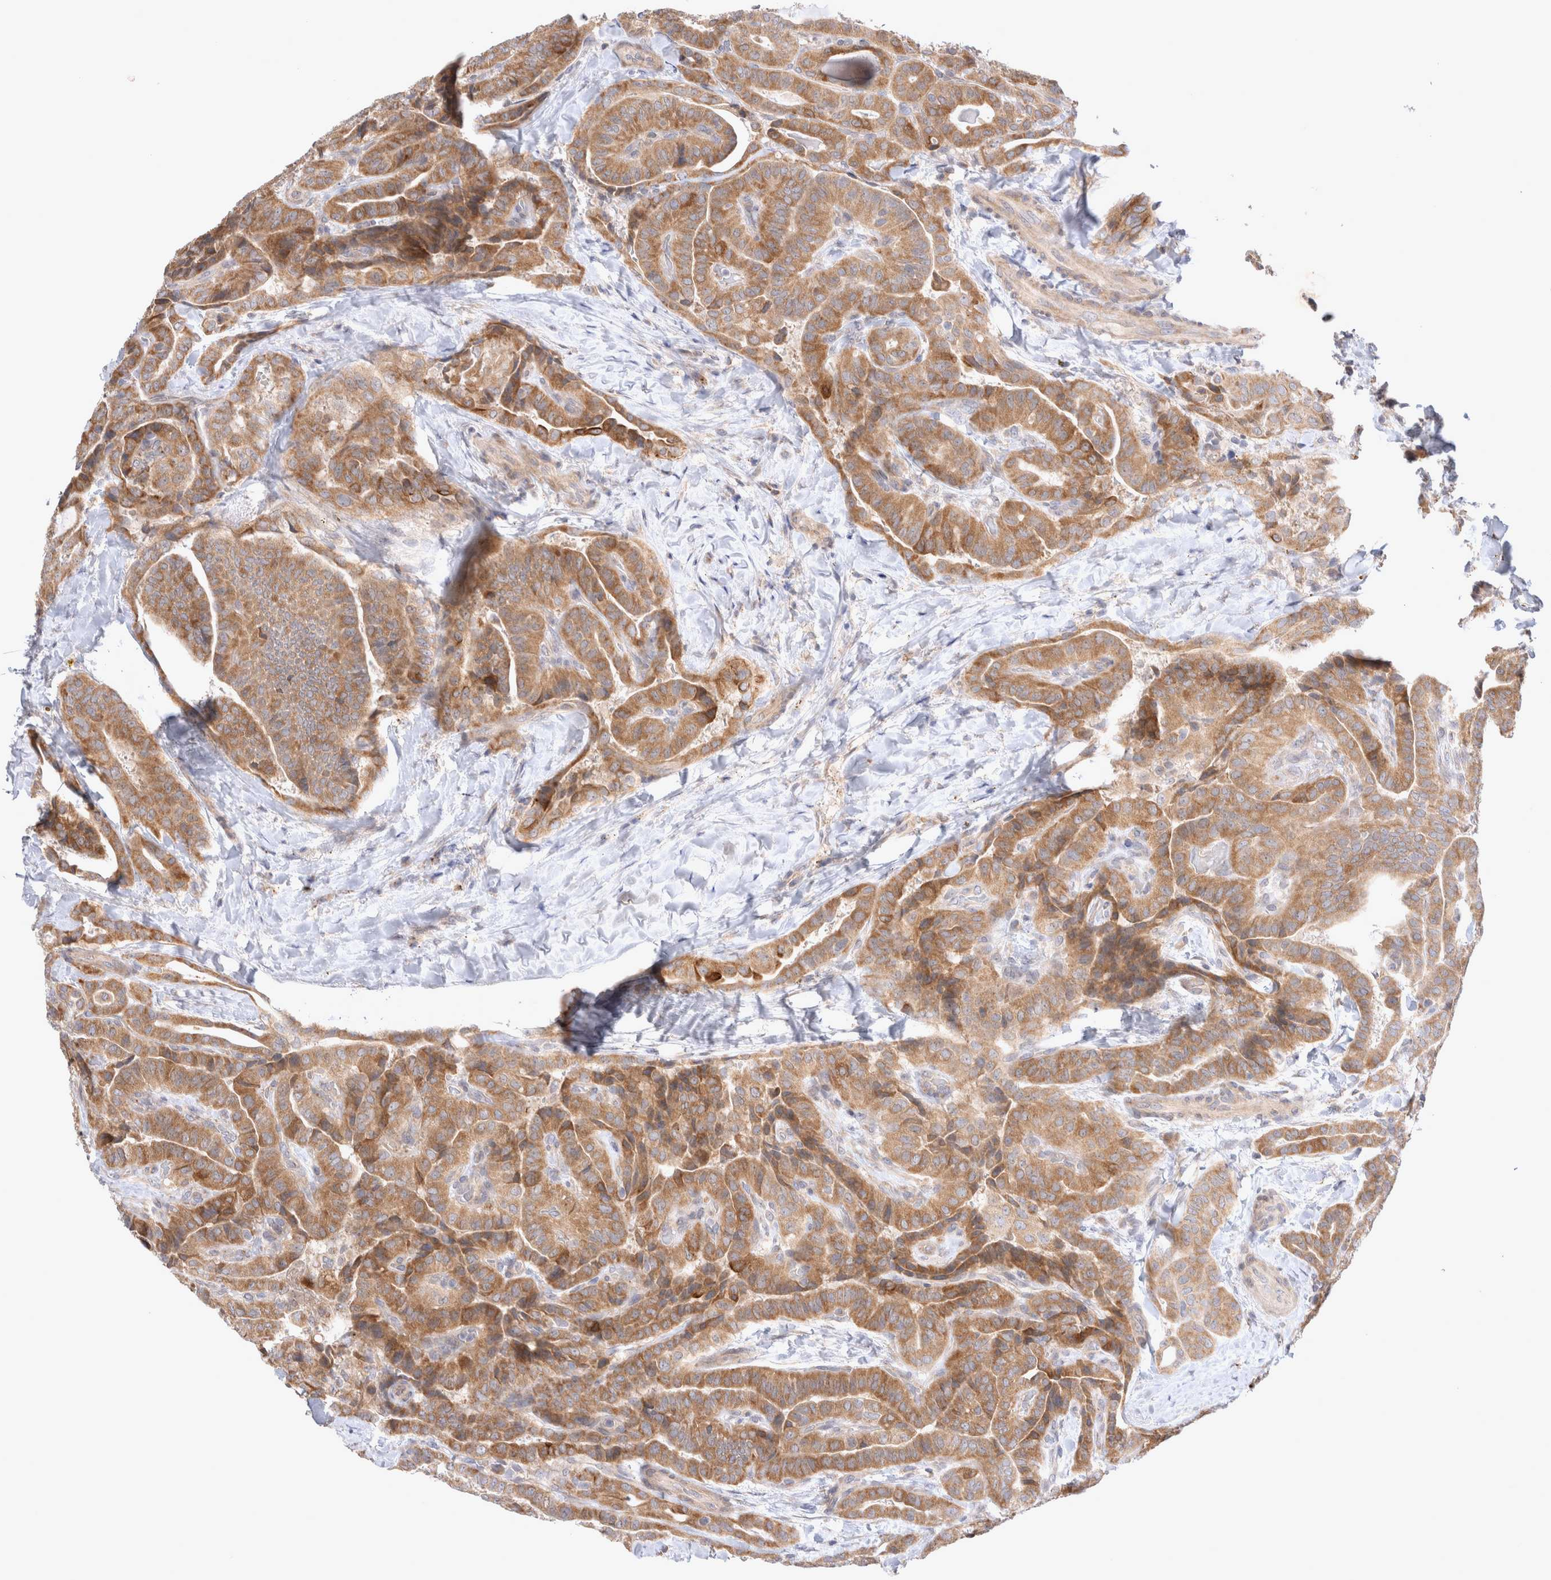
{"staining": {"intensity": "moderate", "quantity": ">75%", "location": "cytoplasmic/membranous"}, "tissue": "thyroid cancer", "cell_type": "Tumor cells", "image_type": "cancer", "snomed": [{"axis": "morphology", "description": "Papillary adenocarcinoma, NOS"}, {"axis": "topography", "description": "Thyroid gland"}], "caption": "Protein expression by immunohistochemistry reveals moderate cytoplasmic/membranous staining in about >75% of tumor cells in papillary adenocarcinoma (thyroid). The staining was performed using DAB, with brown indicating positive protein expression. Nuclei are stained blue with hematoxylin.", "gene": "NPC1", "patient": {"sex": "male", "age": 77}}